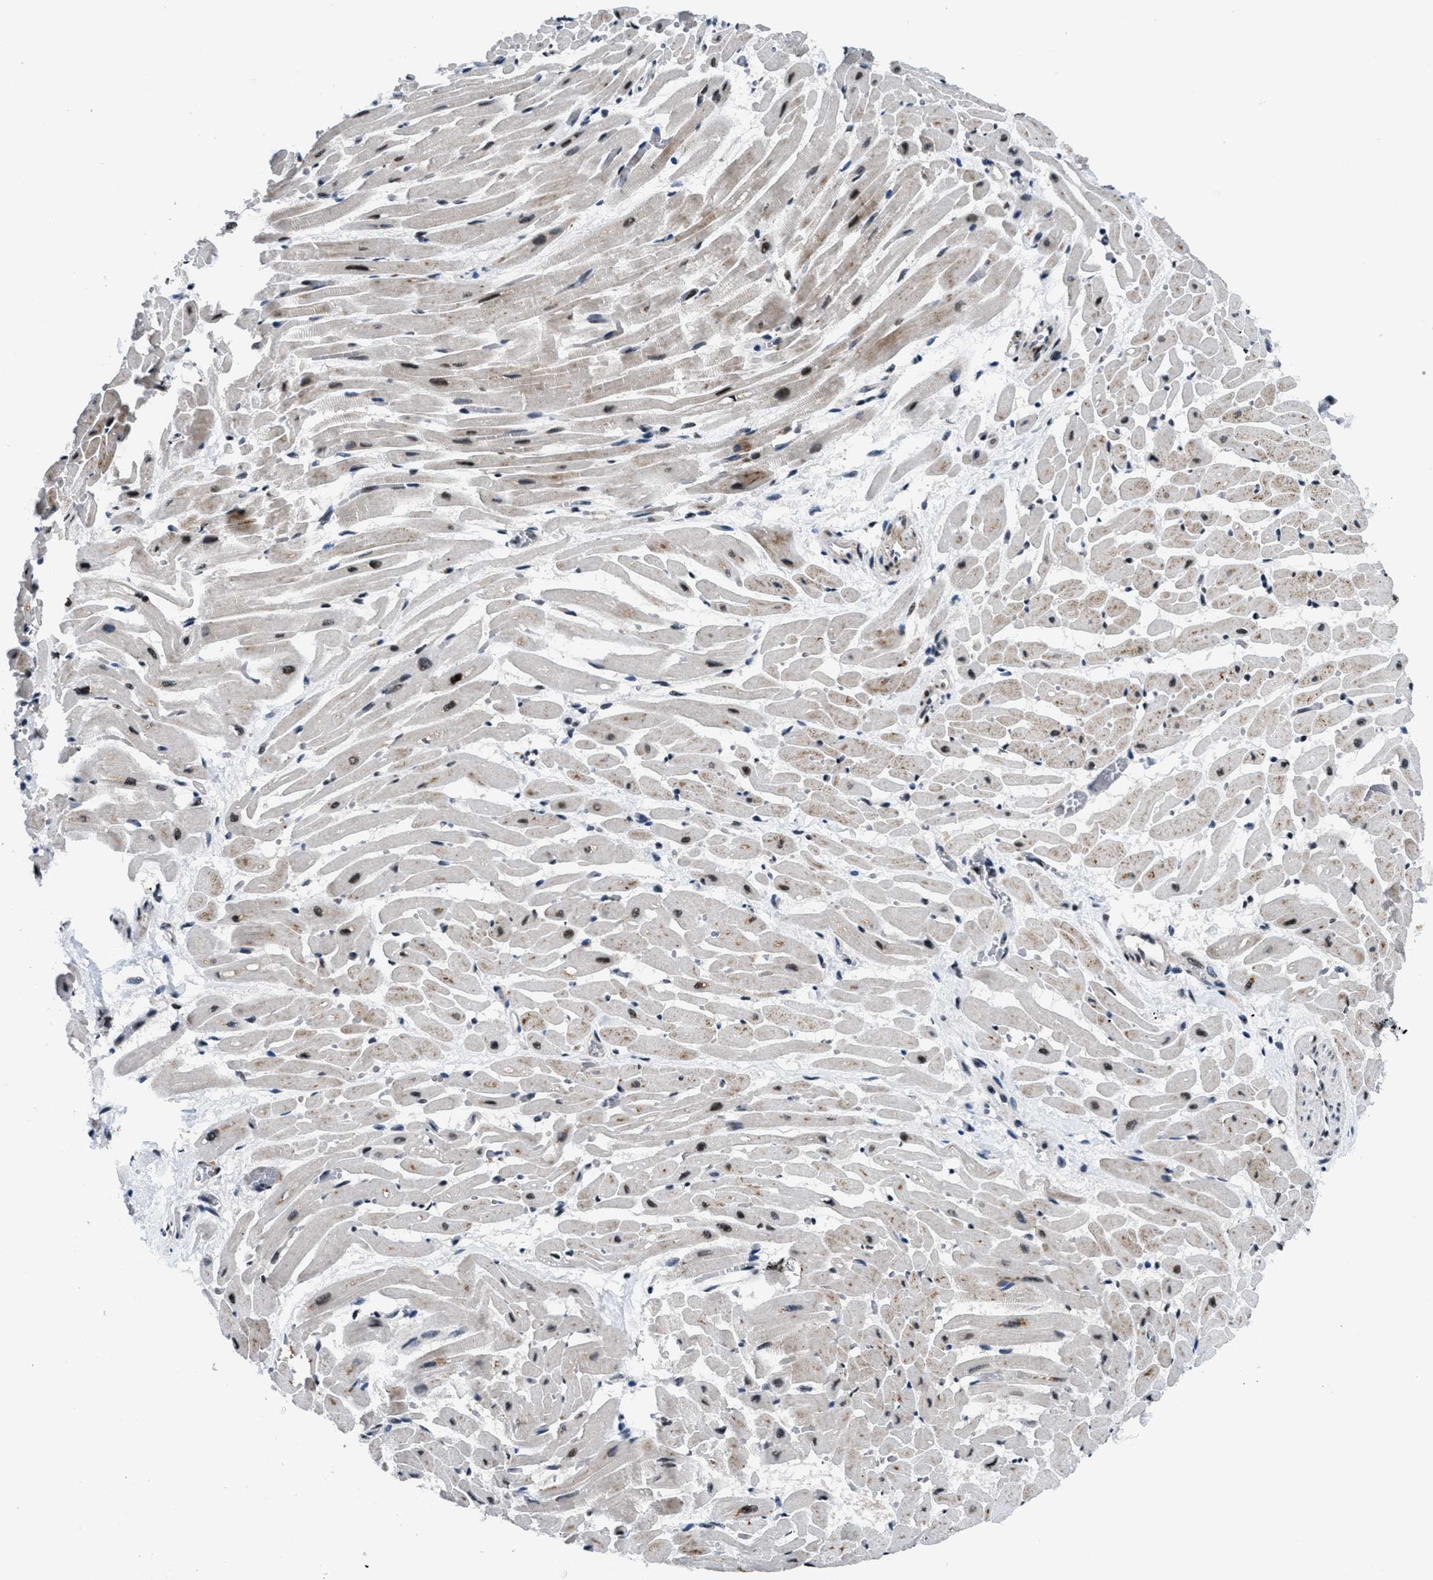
{"staining": {"intensity": "strong", "quantity": "25%-75%", "location": "cytoplasmic/membranous,nuclear"}, "tissue": "heart muscle", "cell_type": "Cardiomyocytes", "image_type": "normal", "snomed": [{"axis": "morphology", "description": "Normal tissue, NOS"}, {"axis": "topography", "description": "Heart"}], "caption": "Protein analysis of unremarkable heart muscle displays strong cytoplasmic/membranous,nuclear expression in approximately 25%-75% of cardiomyocytes.", "gene": "SMARCB1", "patient": {"sex": "male", "age": 45}}